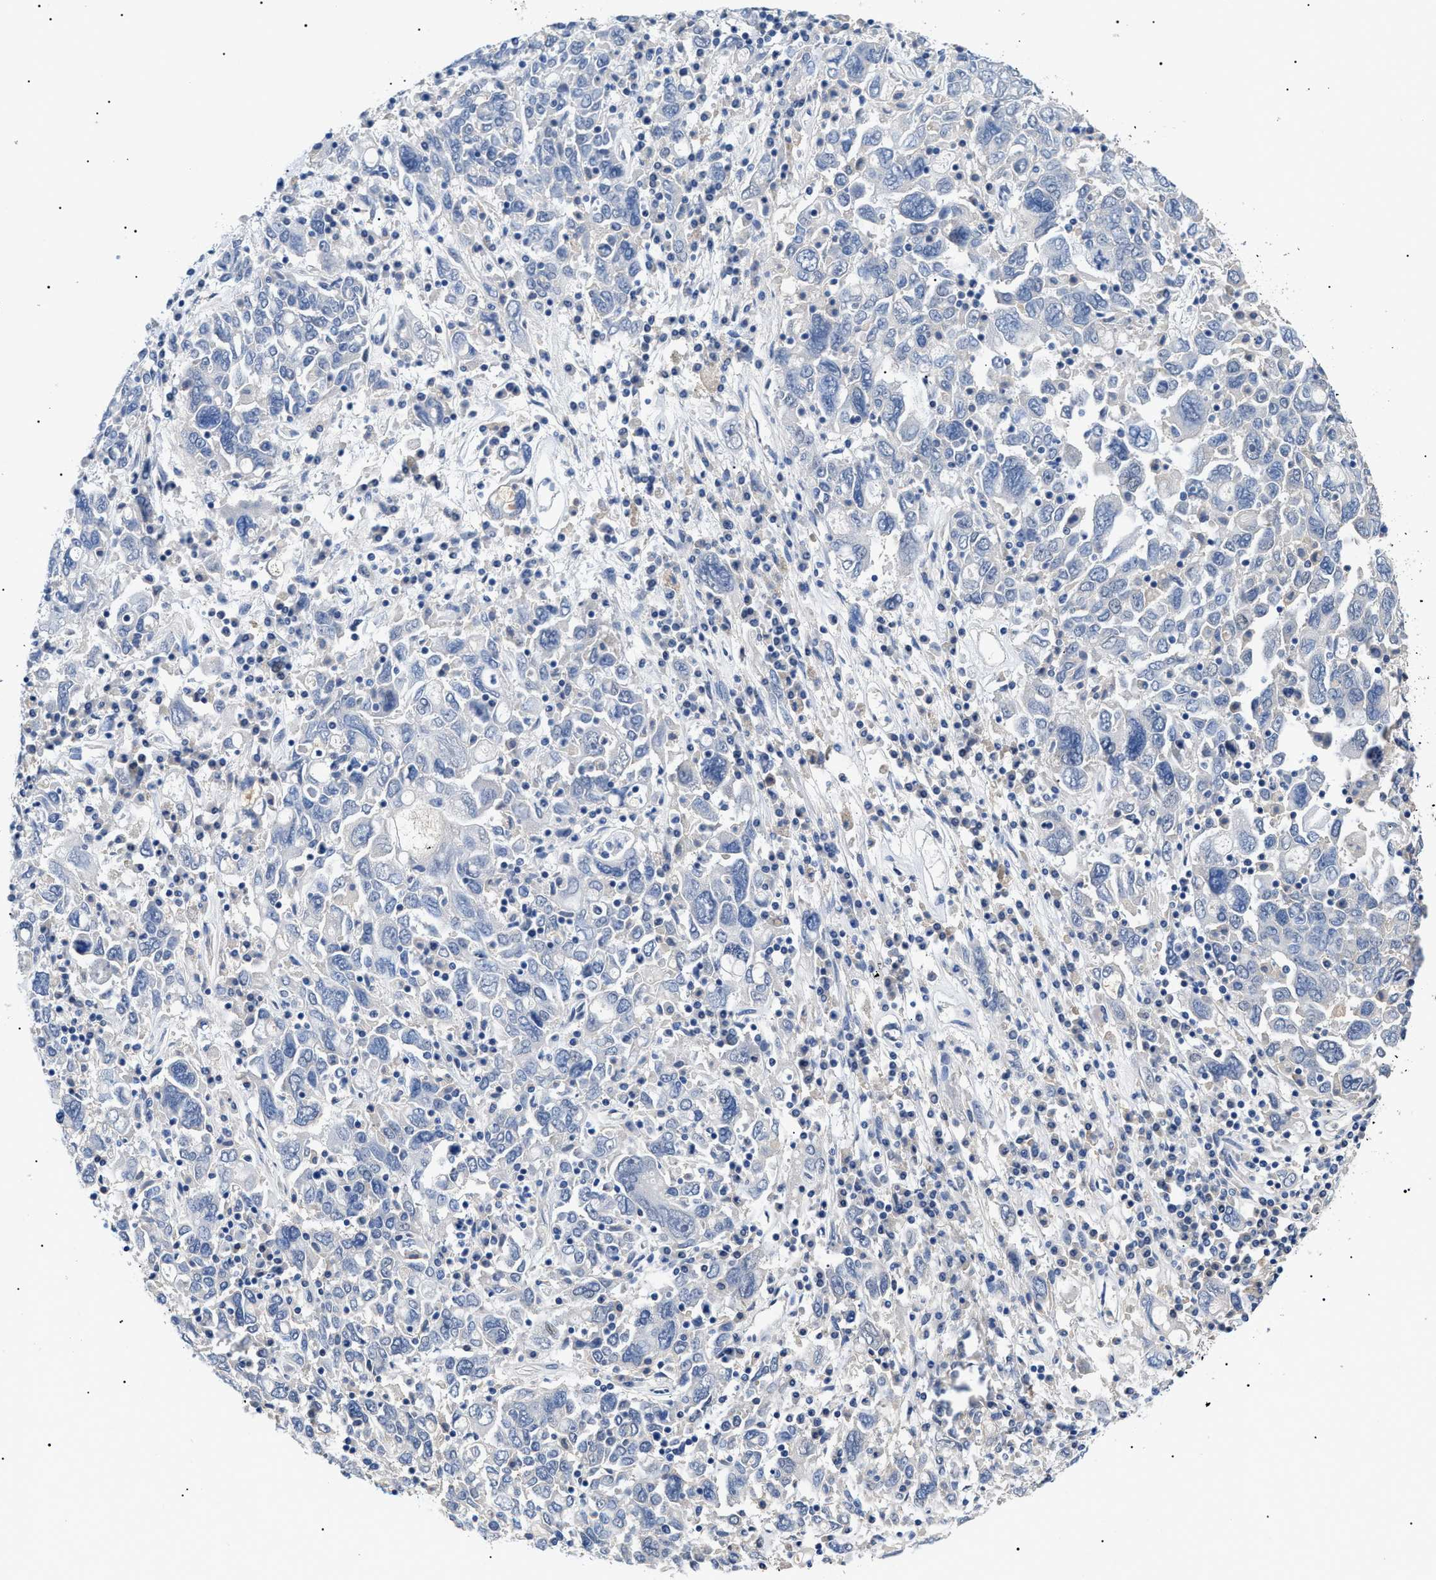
{"staining": {"intensity": "negative", "quantity": "none", "location": "none"}, "tissue": "ovarian cancer", "cell_type": "Tumor cells", "image_type": "cancer", "snomed": [{"axis": "morphology", "description": "Carcinoma, endometroid"}, {"axis": "topography", "description": "Ovary"}], "caption": "Immunohistochemistry (IHC) micrograph of ovarian endometroid carcinoma stained for a protein (brown), which displays no positivity in tumor cells. (DAB (3,3'-diaminobenzidine) immunohistochemistry visualized using brightfield microscopy, high magnification).", "gene": "PRRT2", "patient": {"sex": "female", "age": 62}}